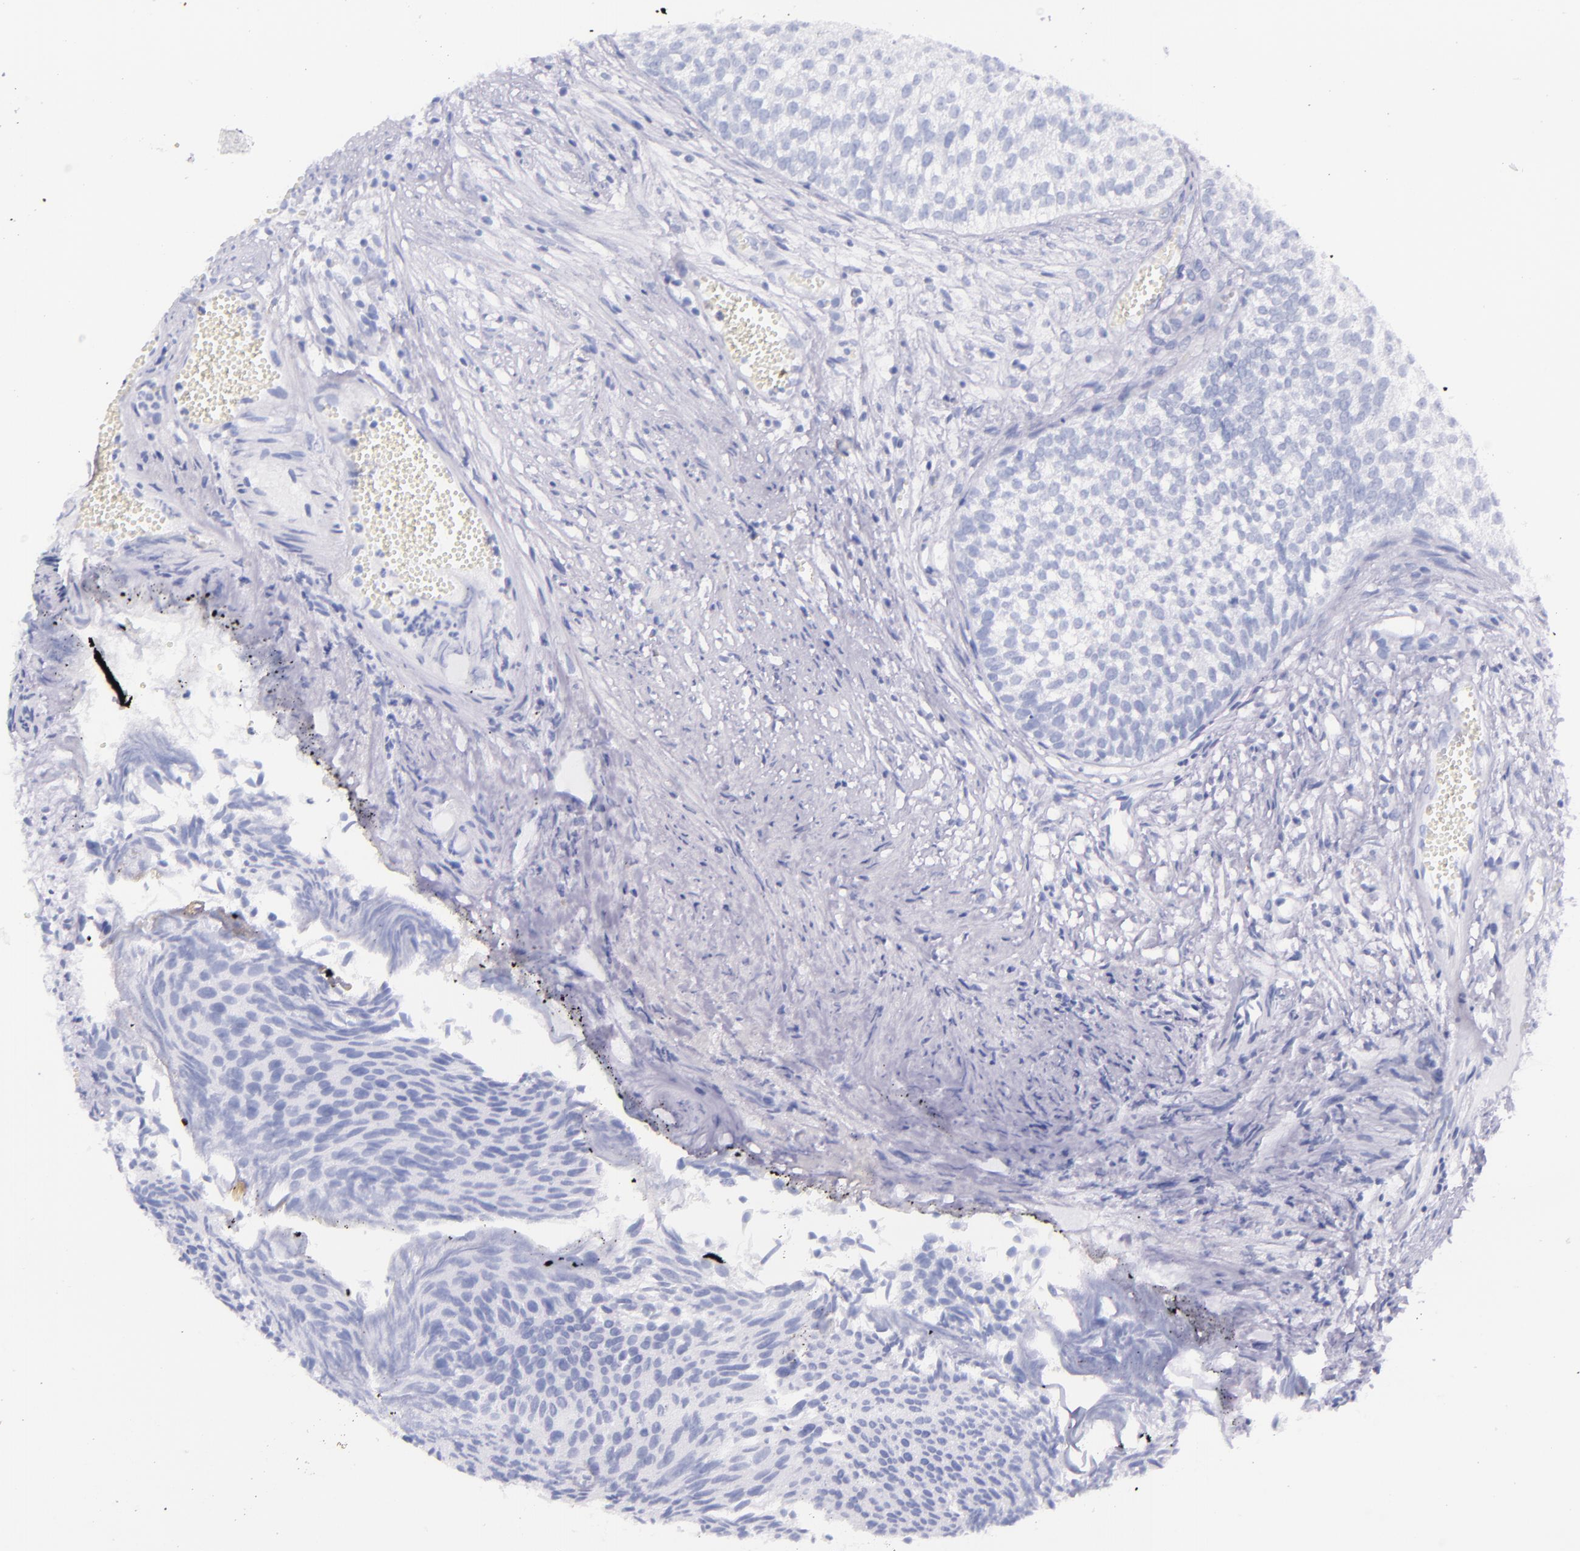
{"staining": {"intensity": "negative", "quantity": "none", "location": "none"}, "tissue": "urothelial cancer", "cell_type": "Tumor cells", "image_type": "cancer", "snomed": [{"axis": "morphology", "description": "Urothelial carcinoma, Low grade"}, {"axis": "topography", "description": "Urinary bladder"}], "caption": "Protein analysis of low-grade urothelial carcinoma shows no significant staining in tumor cells.", "gene": "SFTPB", "patient": {"sex": "male", "age": 84}}